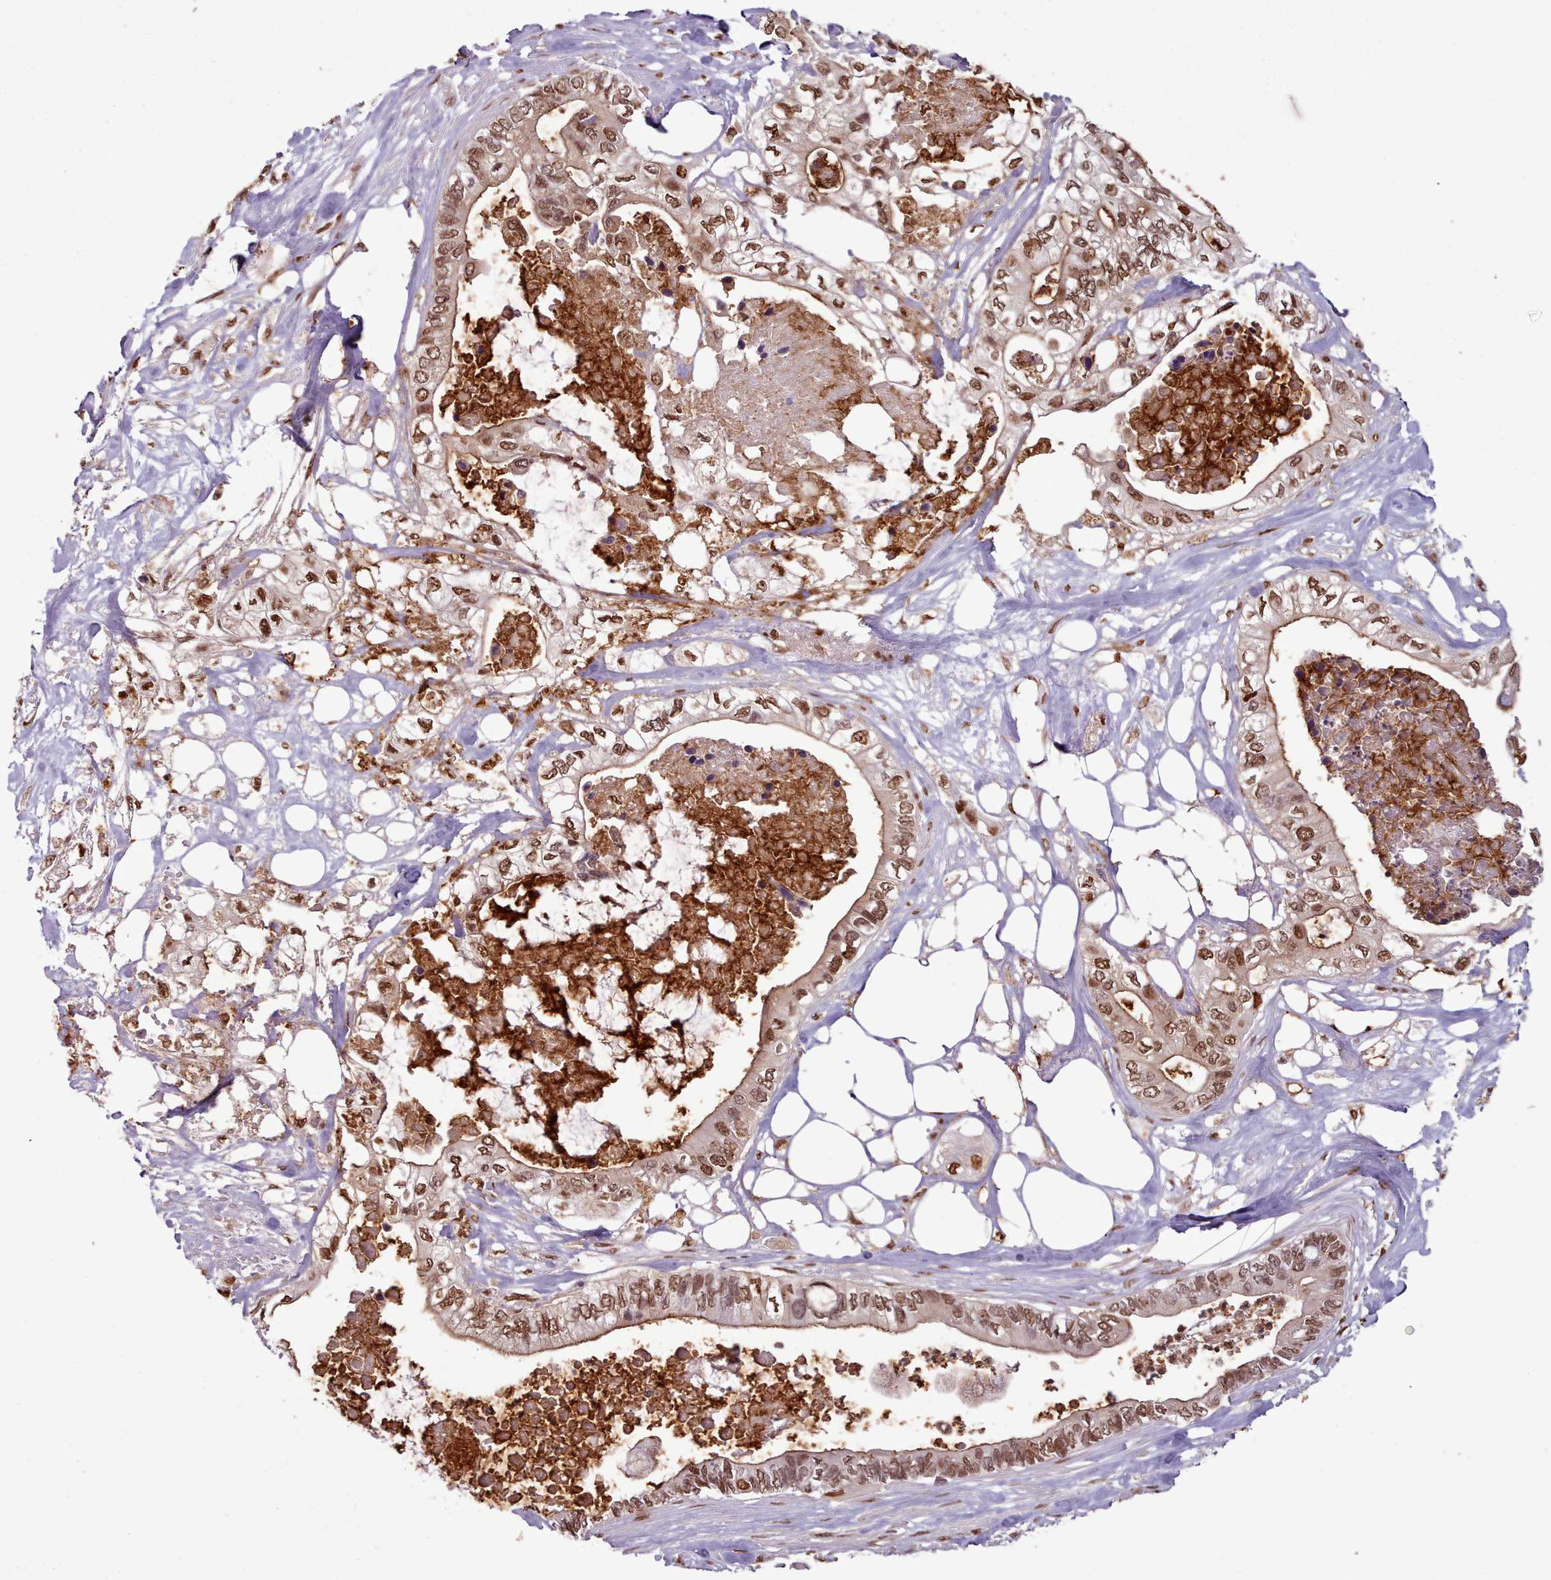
{"staining": {"intensity": "moderate", "quantity": ">75%", "location": "nuclear"}, "tissue": "pancreatic cancer", "cell_type": "Tumor cells", "image_type": "cancer", "snomed": [{"axis": "morphology", "description": "Adenocarcinoma, NOS"}, {"axis": "topography", "description": "Pancreas"}], "caption": "DAB immunohistochemical staining of pancreatic cancer (adenocarcinoma) reveals moderate nuclear protein expression in approximately >75% of tumor cells.", "gene": "RPS27A", "patient": {"sex": "female", "age": 63}}